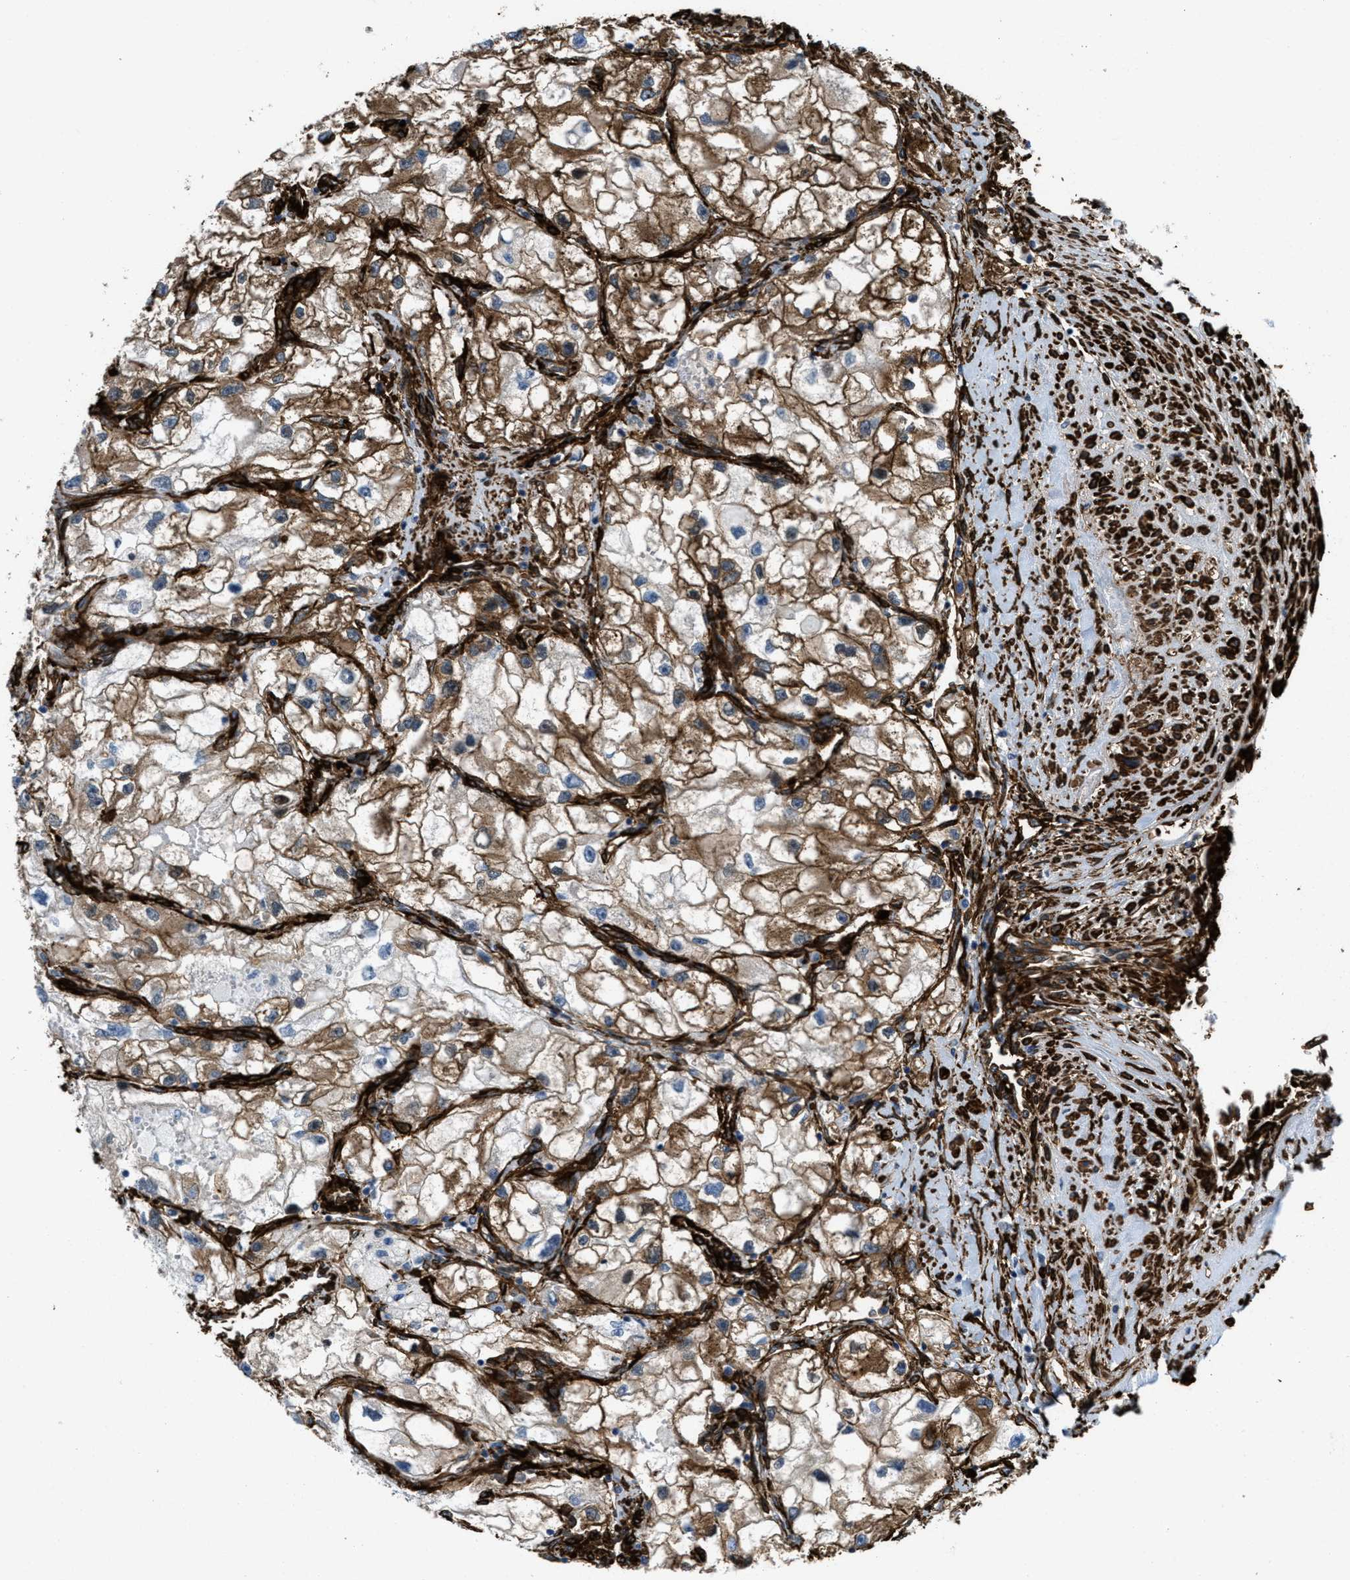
{"staining": {"intensity": "moderate", "quantity": ">75%", "location": "cytoplasmic/membranous"}, "tissue": "renal cancer", "cell_type": "Tumor cells", "image_type": "cancer", "snomed": [{"axis": "morphology", "description": "Adenocarcinoma, NOS"}, {"axis": "topography", "description": "Kidney"}], "caption": "Renal adenocarcinoma stained with DAB immunohistochemistry (IHC) exhibits medium levels of moderate cytoplasmic/membranous positivity in about >75% of tumor cells. Ihc stains the protein in brown and the nuclei are stained blue.", "gene": "CALD1", "patient": {"sex": "female", "age": 70}}